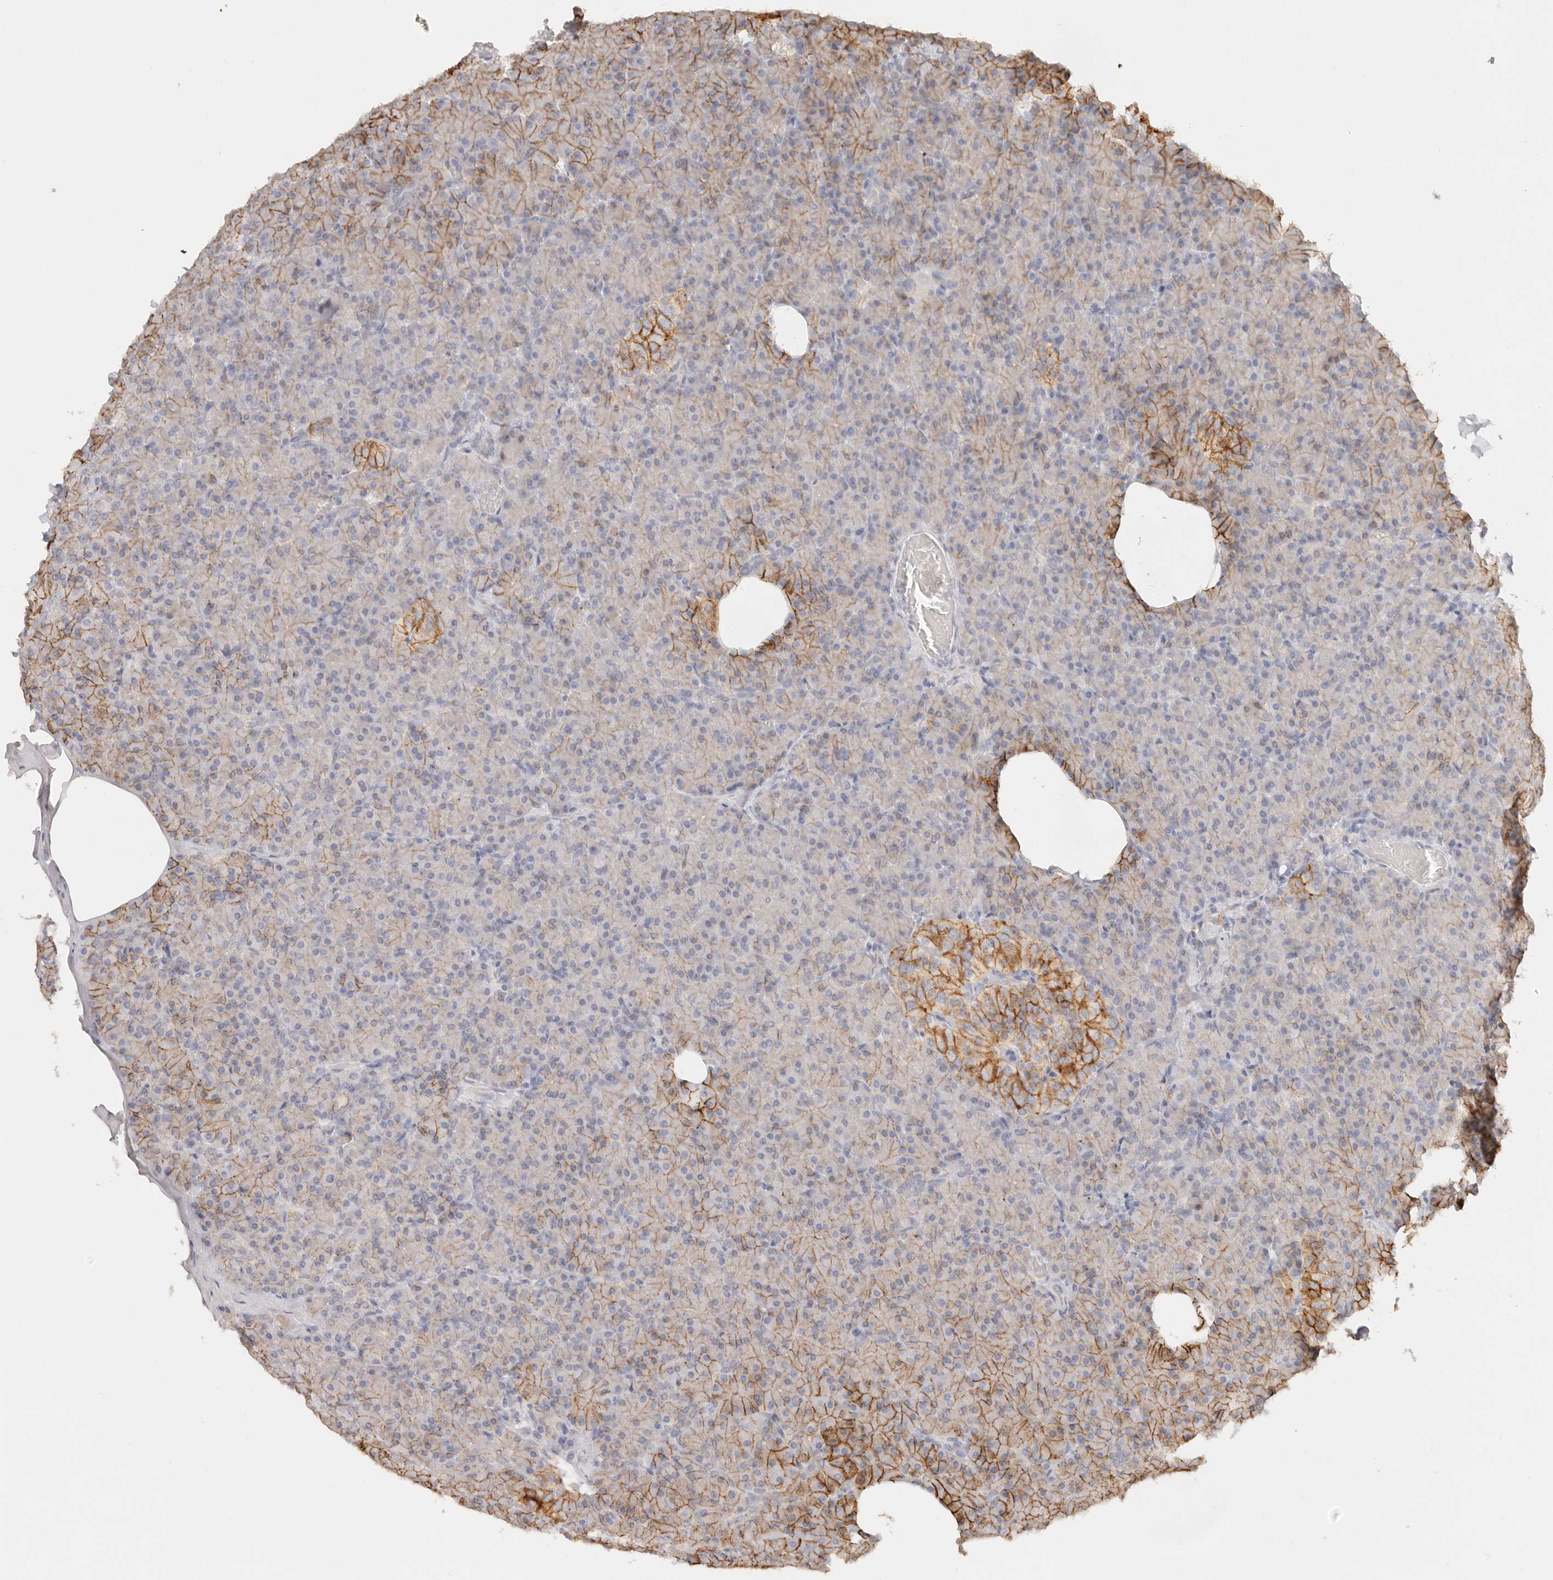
{"staining": {"intensity": "moderate", "quantity": "25%-75%", "location": "cytoplasmic/membranous"}, "tissue": "pancreas", "cell_type": "Exocrine glandular cells", "image_type": "normal", "snomed": [{"axis": "morphology", "description": "Normal tissue, NOS"}, {"axis": "topography", "description": "Pancreas"}], "caption": "Immunohistochemical staining of unremarkable human pancreas displays medium levels of moderate cytoplasmic/membranous expression in approximately 25%-75% of exocrine glandular cells. The staining is performed using DAB brown chromogen to label protein expression. The nuclei are counter-stained blue using hematoxylin.", "gene": "EPCAM", "patient": {"sex": "female", "age": 43}}